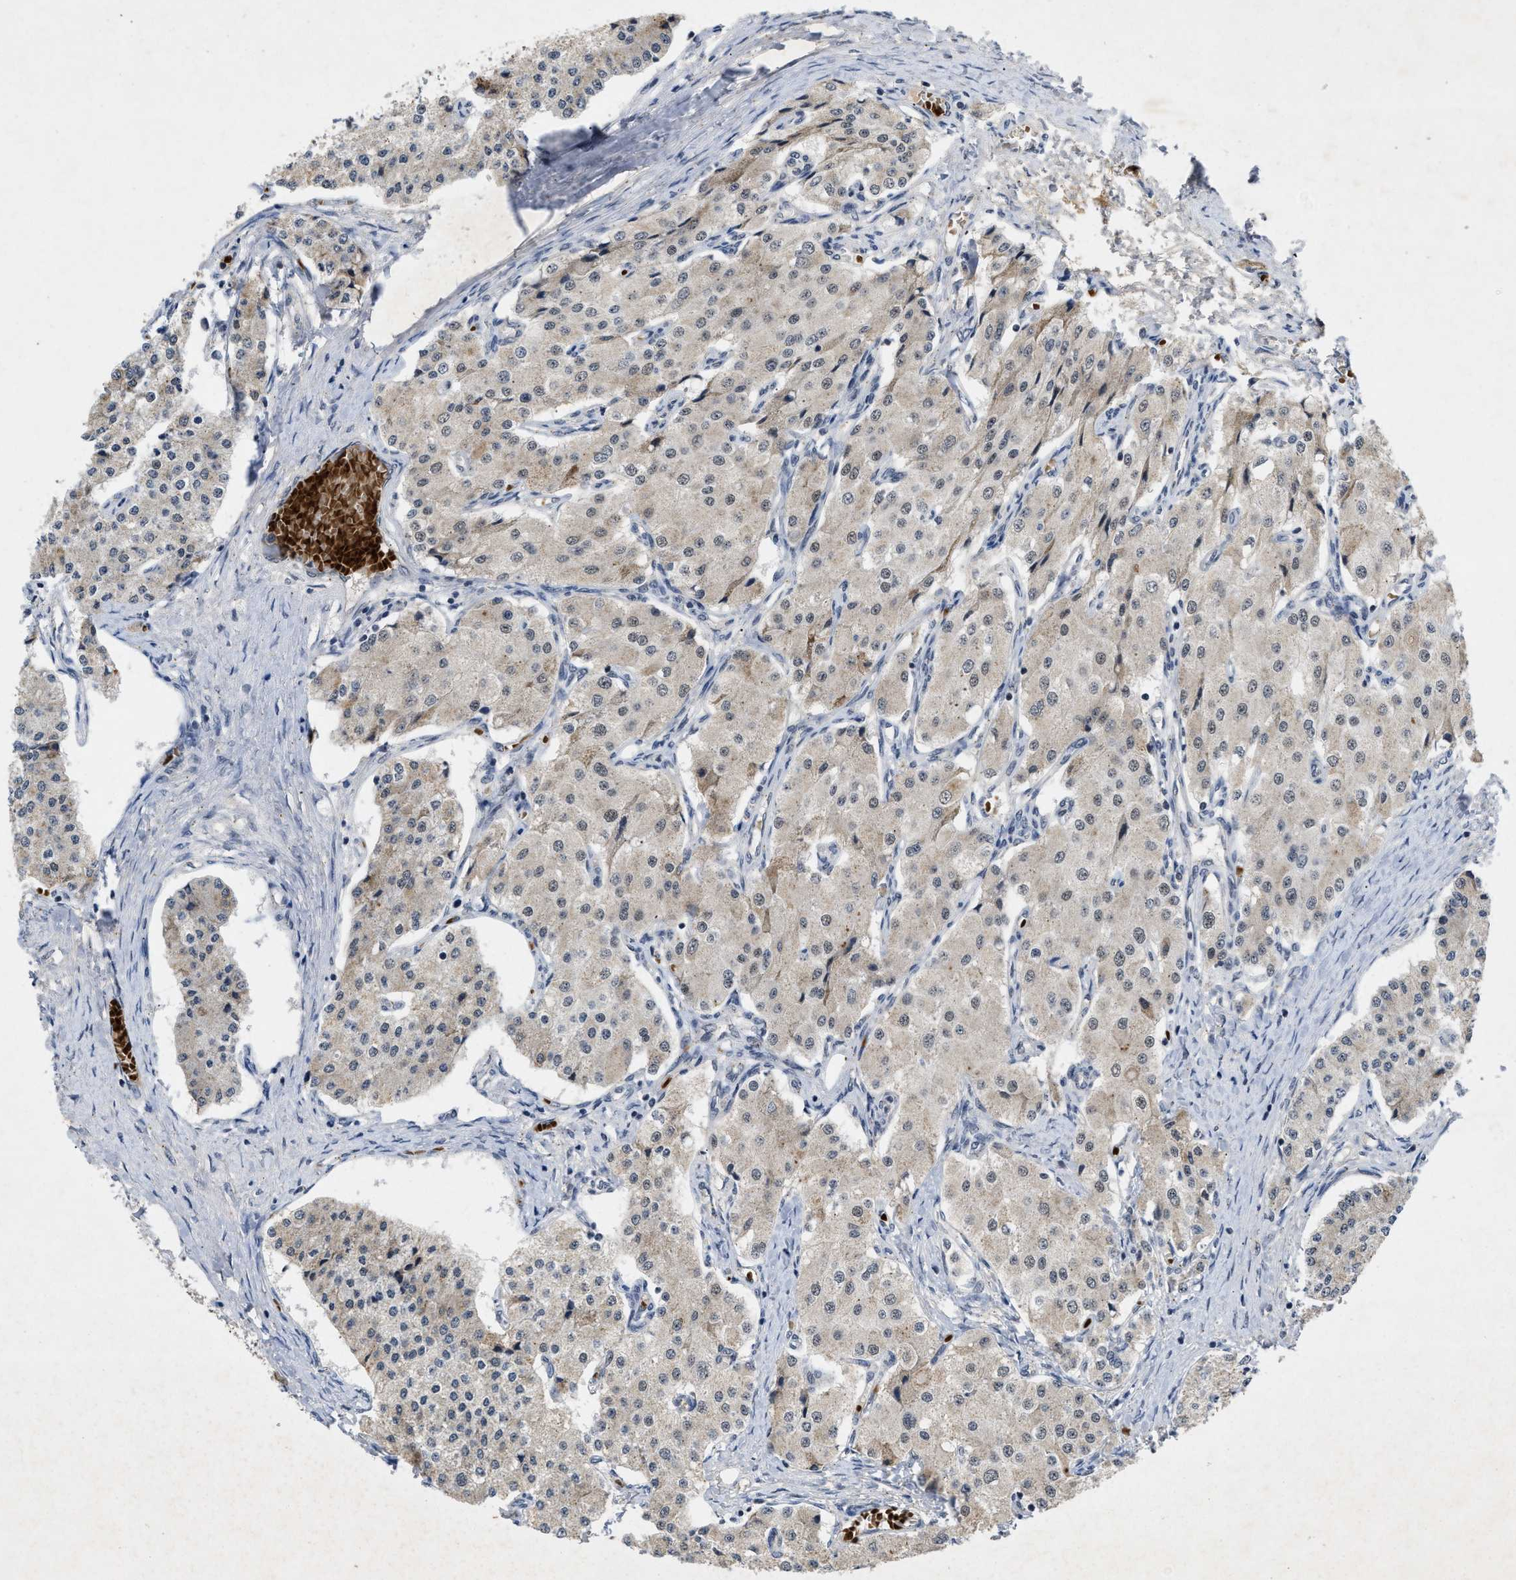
{"staining": {"intensity": "weak", "quantity": "25%-75%", "location": "cytoplasmic/membranous"}, "tissue": "carcinoid", "cell_type": "Tumor cells", "image_type": "cancer", "snomed": [{"axis": "morphology", "description": "Carcinoid, malignant, NOS"}, {"axis": "topography", "description": "Colon"}], "caption": "A micrograph of human carcinoid (malignant) stained for a protein exhibits weak cytoplasmic/membranous brown staining in tumor cells.", "gene": "ZNF346", "patient": {"sex": "female", "age": 52}}